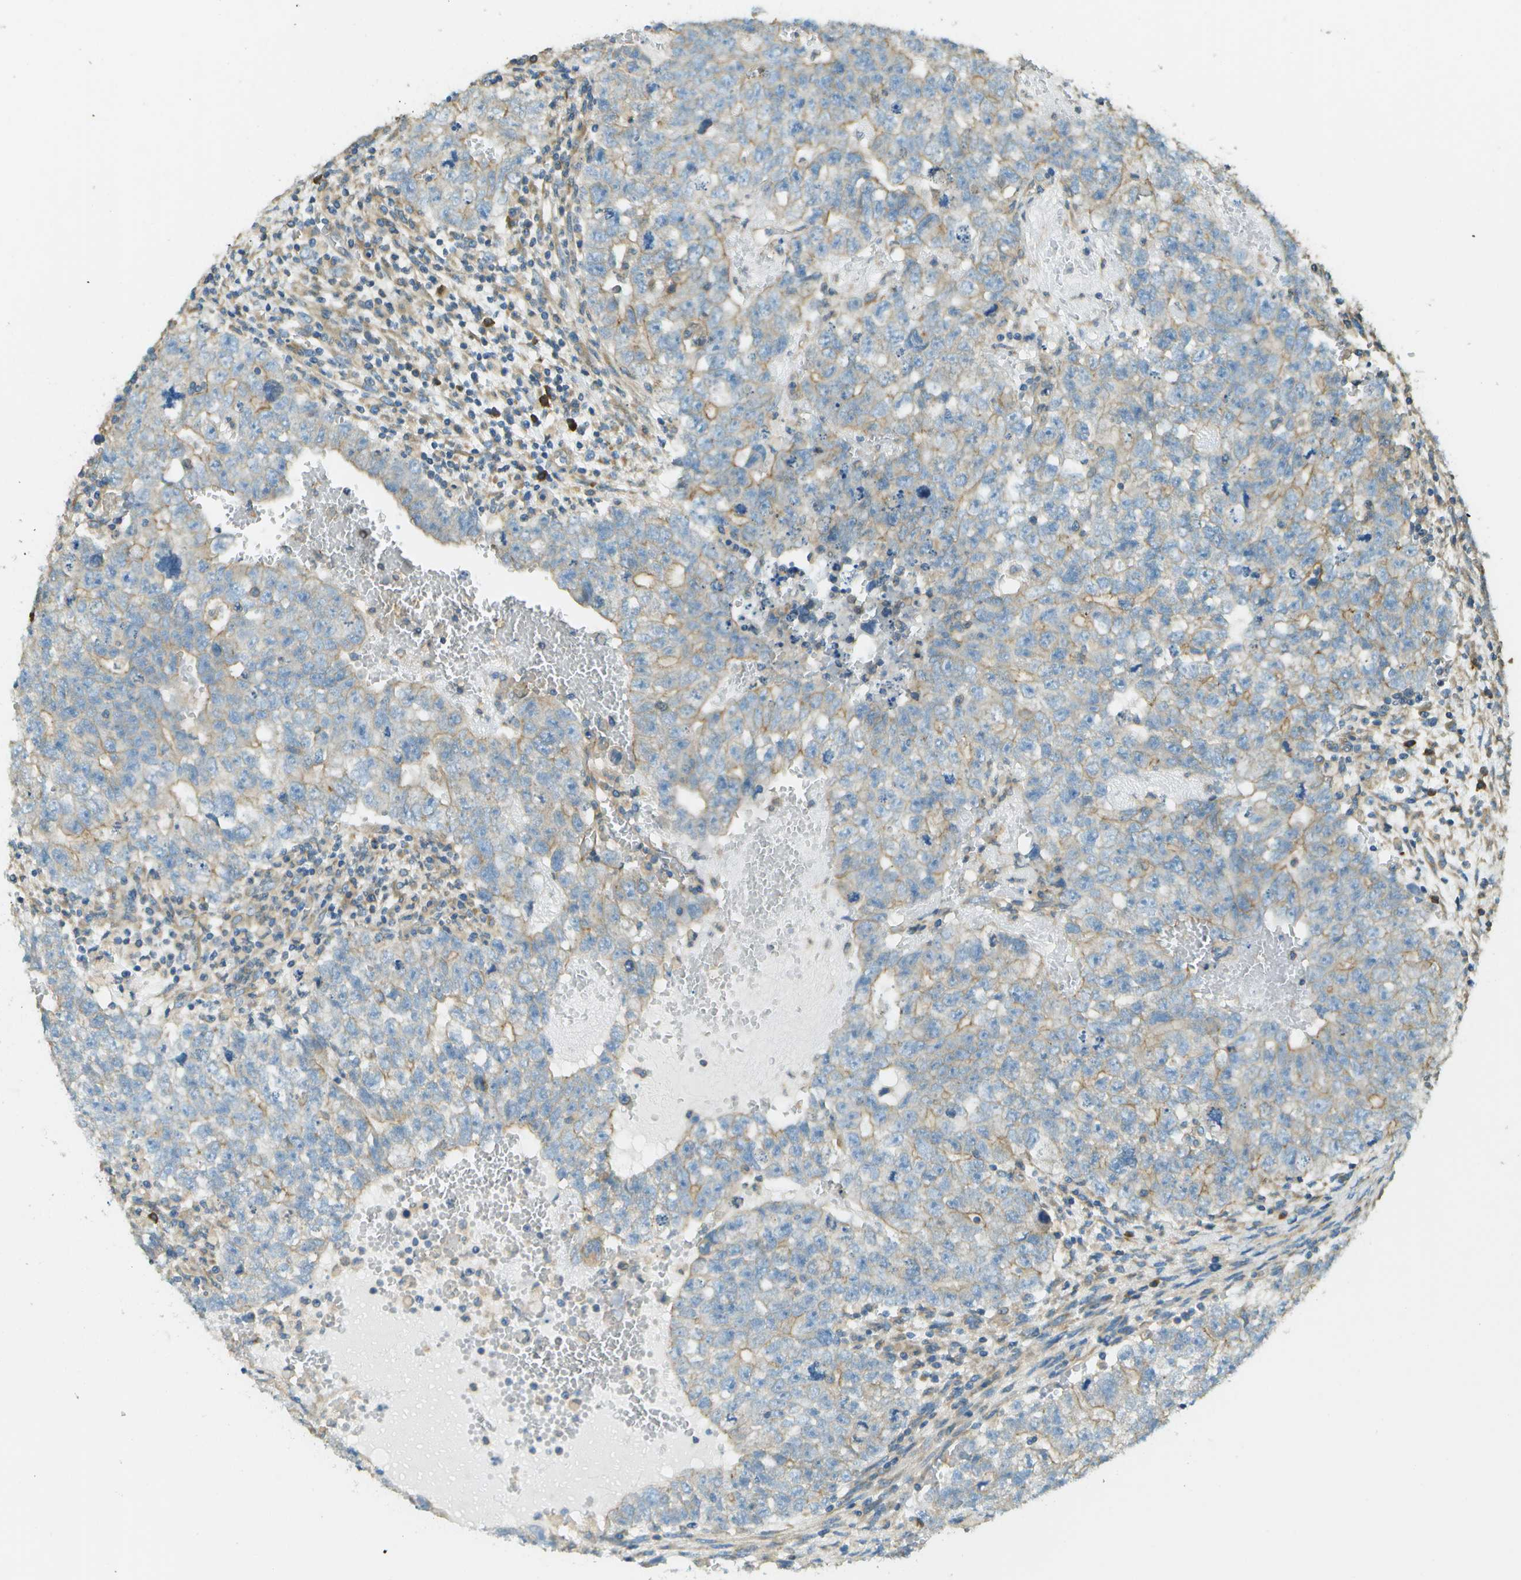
{"staining": {"intensity": "weak", "quantity": "25%-75%", "location": "cytoplasmic/membranous"}, "tissue": "testis cancer", "cell_type": "Tumor cells", "image_type": "cancer", "snomed": [{"axis": "morphology", "description": "Seminoma, NOS"}, {"axis": "morphology", "description": "Carcinoma, Embryonal, NOS"}, {"axis": "topography", "description": "Testis"}], "caption": "IHC of testis cancer displays low levels of weak cytoplasmic/membranous staining in approximately 25%-75% of tumor cells.", "gene": "DNAJB11", "patient": {"sex": "male", "age": 38}}